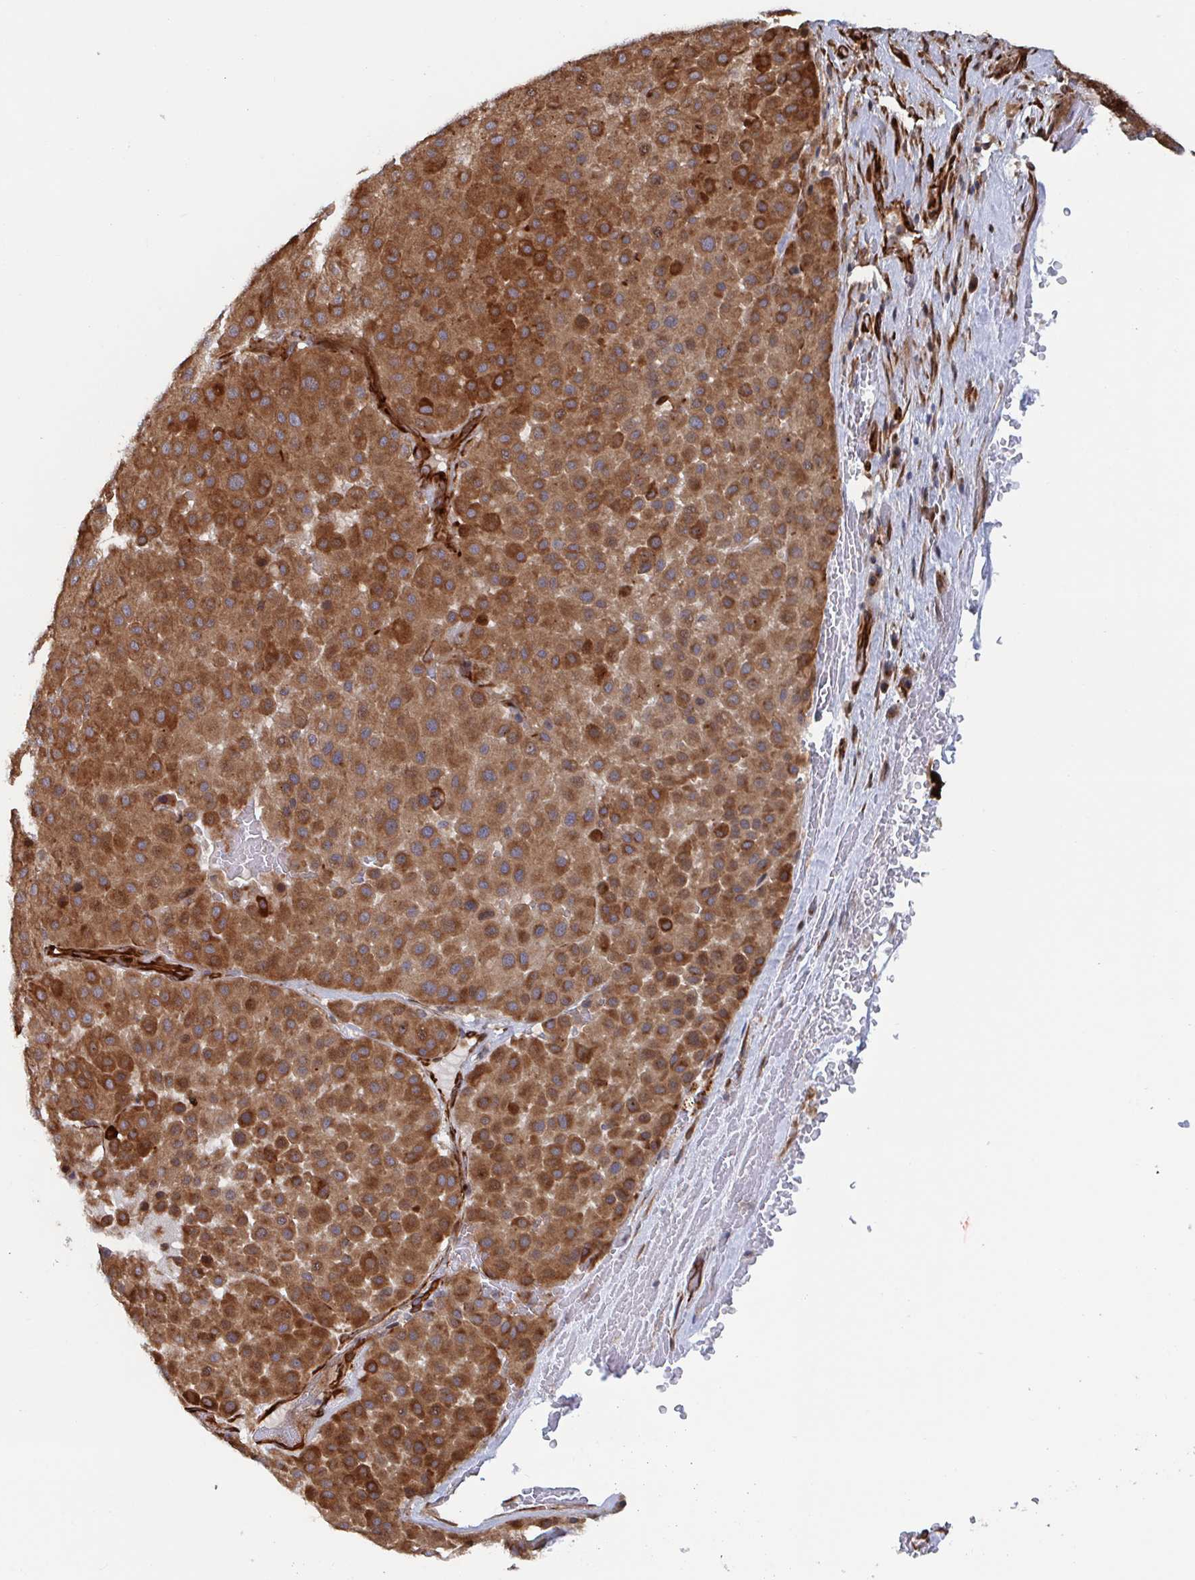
{"staining": {"intensity": "strong", "quantity": "25%-75%", "location": "cytoplasmic/membranous"}, "tissue": "melanoma", "cell_type": "Tumor cells", "image_type": "cancer", "snomed": [{"axis": "morphology", "description": "Malignant melanoma, Metastatic site"}, {"axis": "topography", "description": "Smooth muscle"}], "caption": "The photomicrograph exhibits immunohistochemical staining of malignant melanoma (metastatic site). There is strong cytoplasmic/membranous expression is present in approximately 25%-75% of tumor cells.", "gene": "DVL3", "patient": {"sex": "male", "age": 41}}